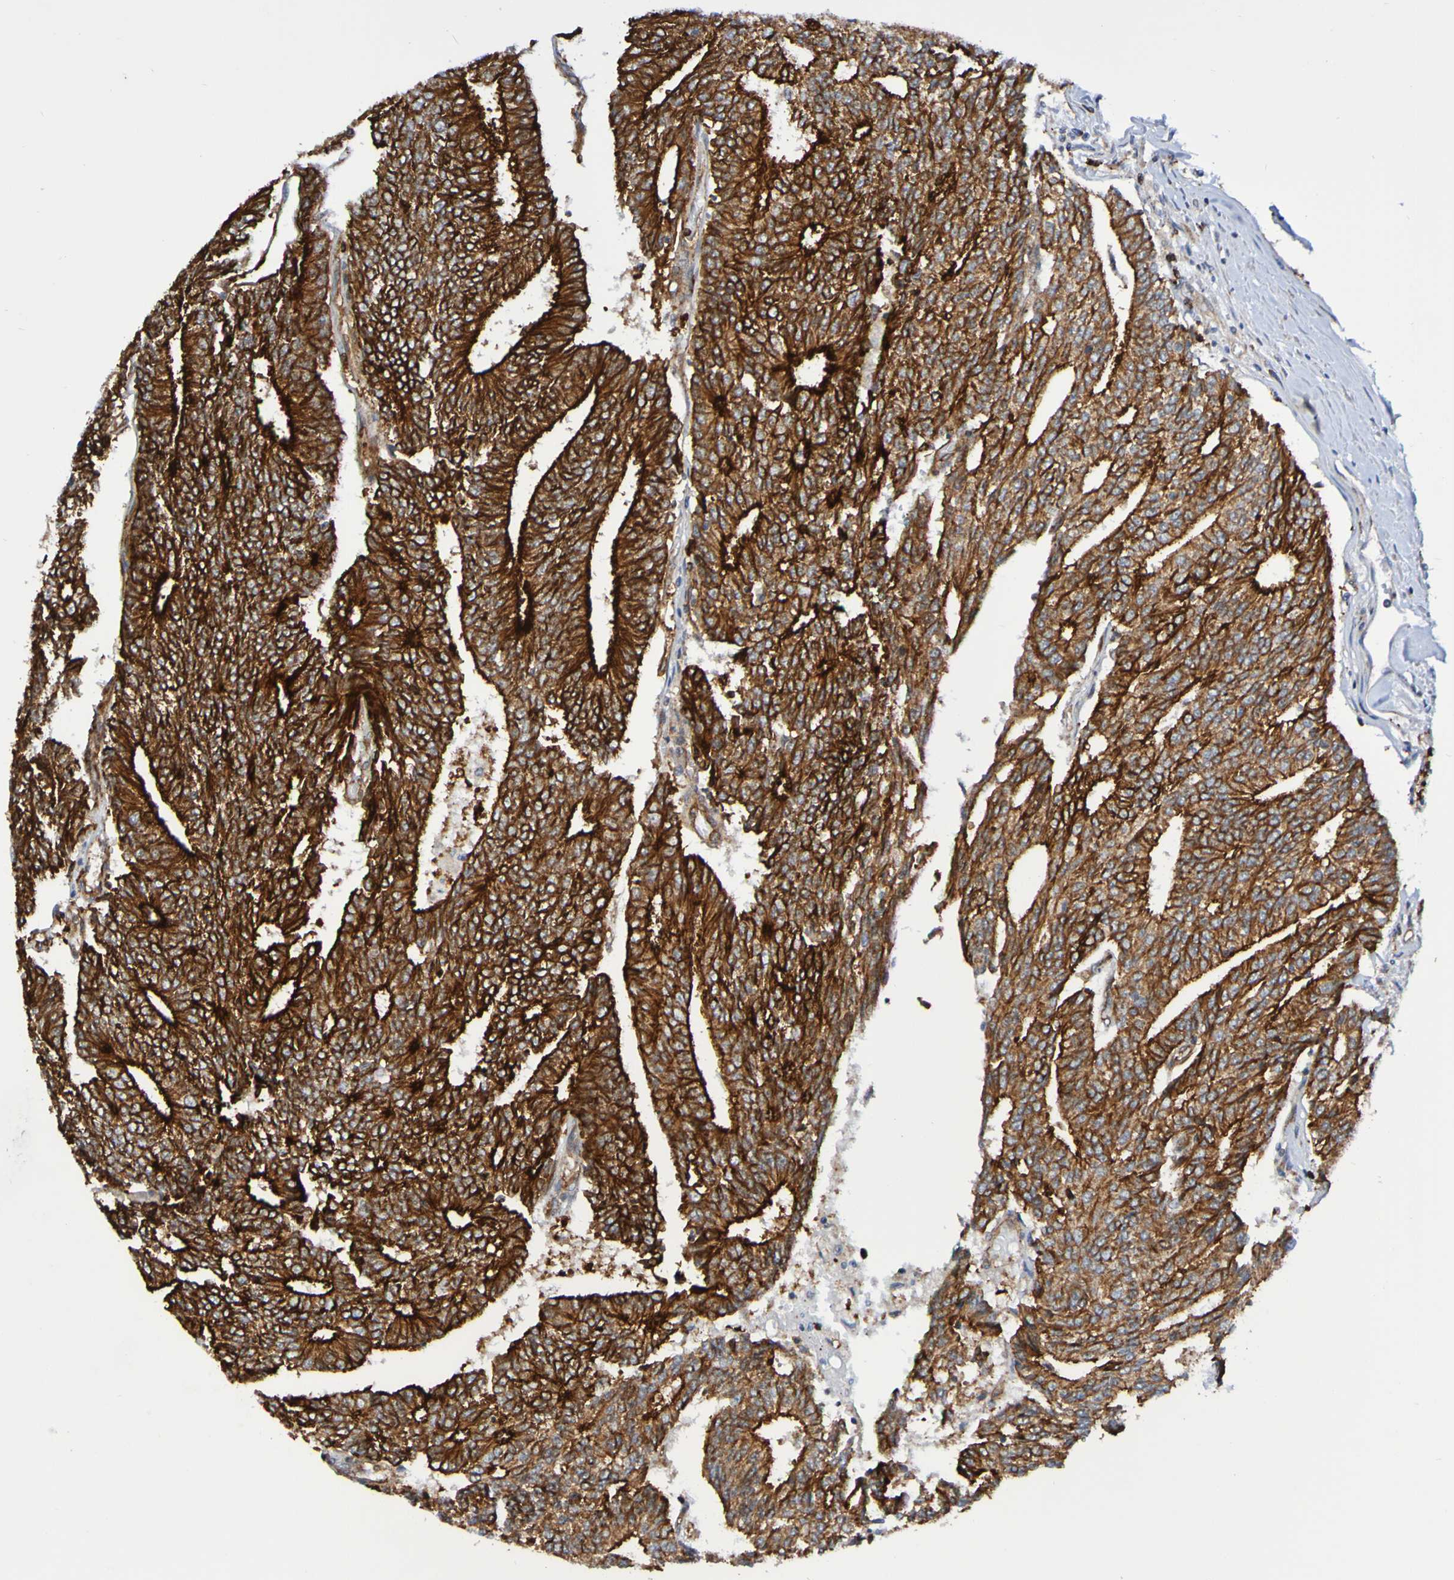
{"staining": {"intensity": "strong", "quantity": ">75%", "location": "cytoplasmic/membranous"}, "tissue": "prostate cancer", "cell_type": "Tumor cells", "image_type": "cancer", "snomed": [{"axis": "morphology", "description": "Normal tissue, NOS"}, {"axis": "morphology", "description": "Adenocarcinoma, High grade"}, {"axis": "topography", "description": "Prostate"}, {"axis": "topography", "description": "Seminal veicle"}], "caption": "High-power microscopy captured an immunohistochemistry (IHC) photomicrograph of high-grade adenocarcinoma (prostate), revealing strong cytoplasmic/membranous staining in about >75% of tumor cells.", "gene": "GJB1", "patient": {"sex": "male", "age": 55}}